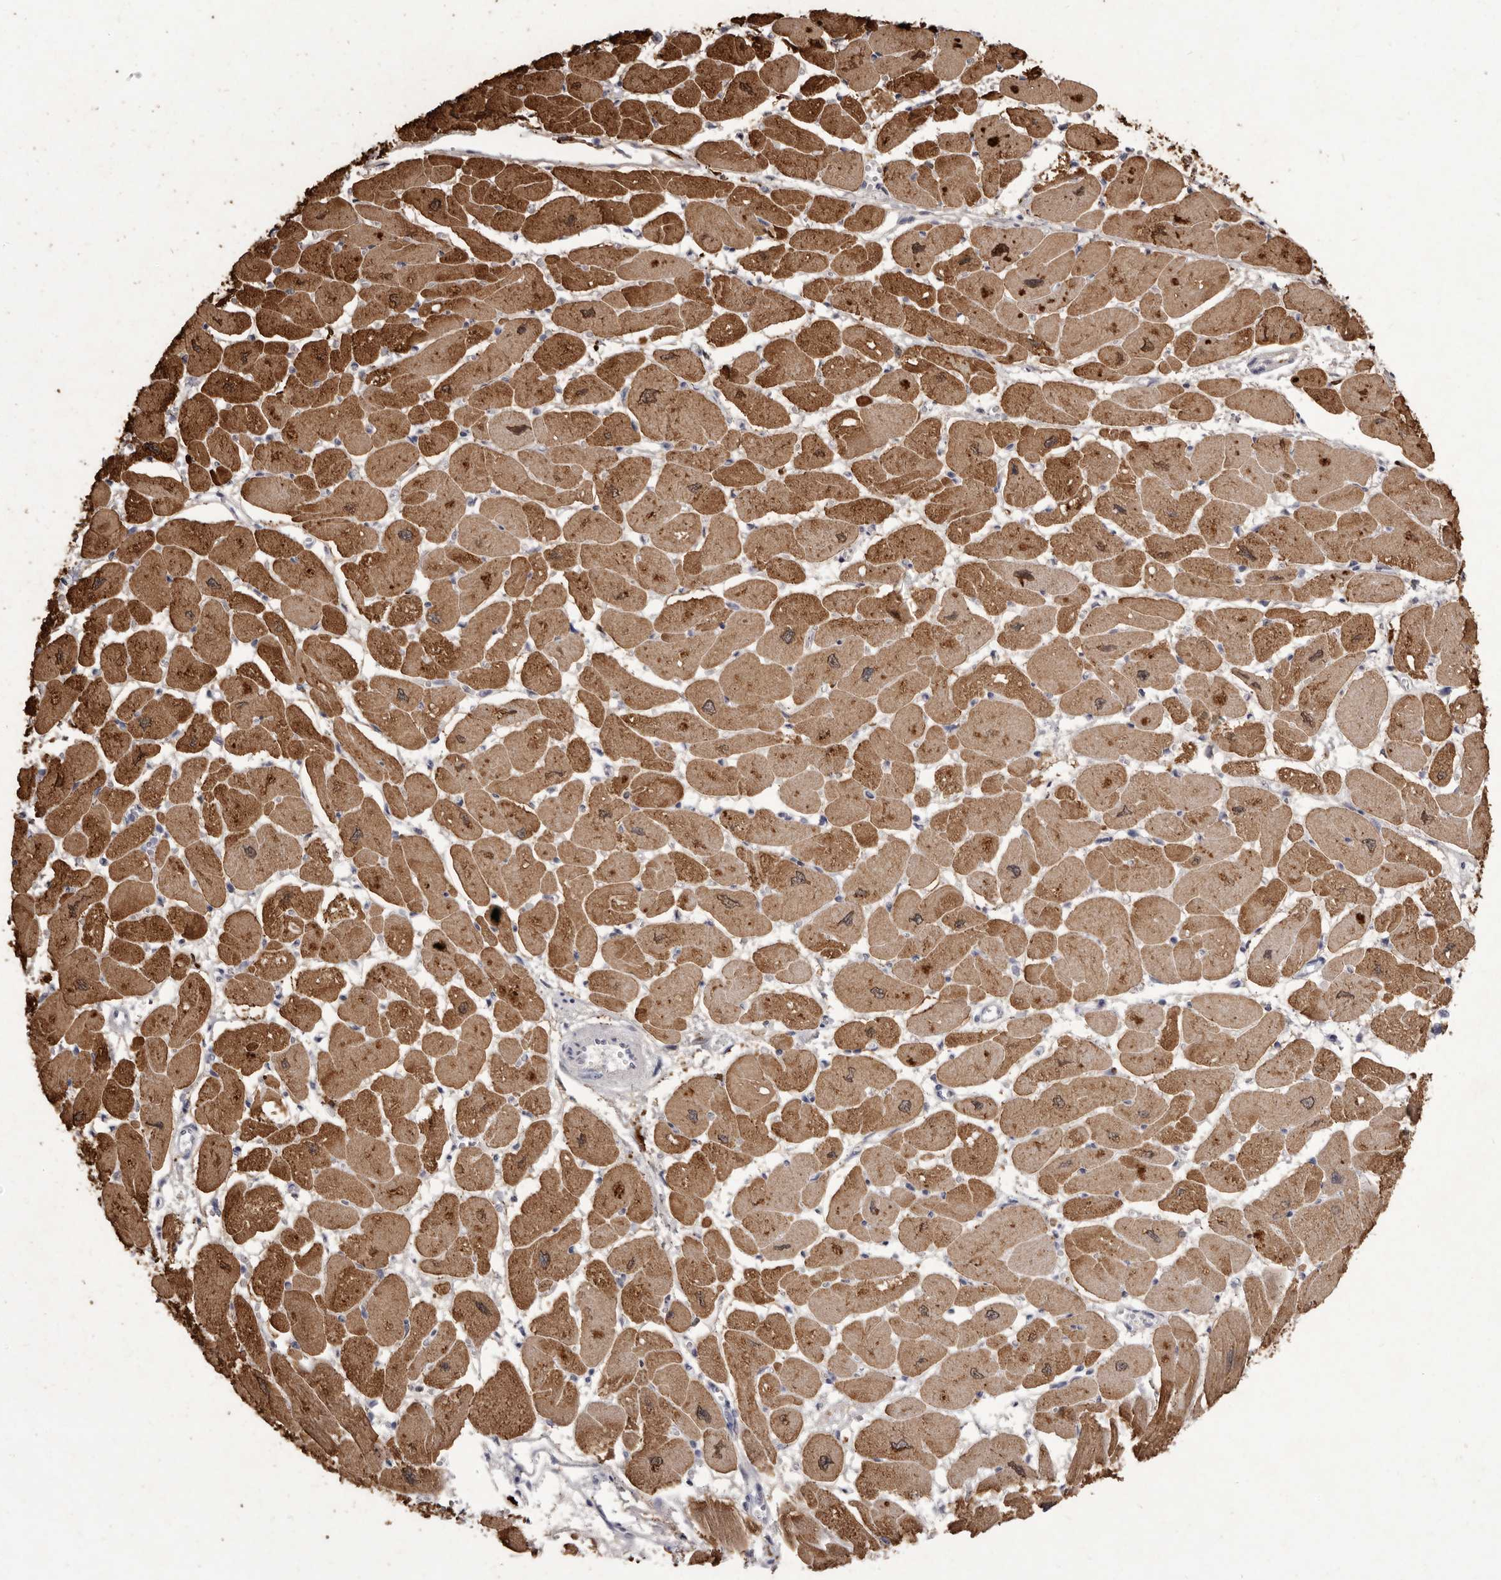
{"staining": {"intensity": "strong", "quantity": ">75%", "location": "cytoplasmic/membranous"}, "tissue": "heart muscle", "cell_type": "Cardiomyocytes", "image_type": "normal", "snomed": [{"axis": "morphology", "description": "Normal tissue, NOS"}, {"axis": "topography", "description": "Heart"}], "caption": "DAB (3,3'-diaminobenzidine) immunohistochemical staining of normal heart muscle exhibits strong cytoplasmic/membranous protein staining in about >75% of cardiomyocytes.", "gene": "P2RX6", "patient": {"sex": "female", "age": 54}}